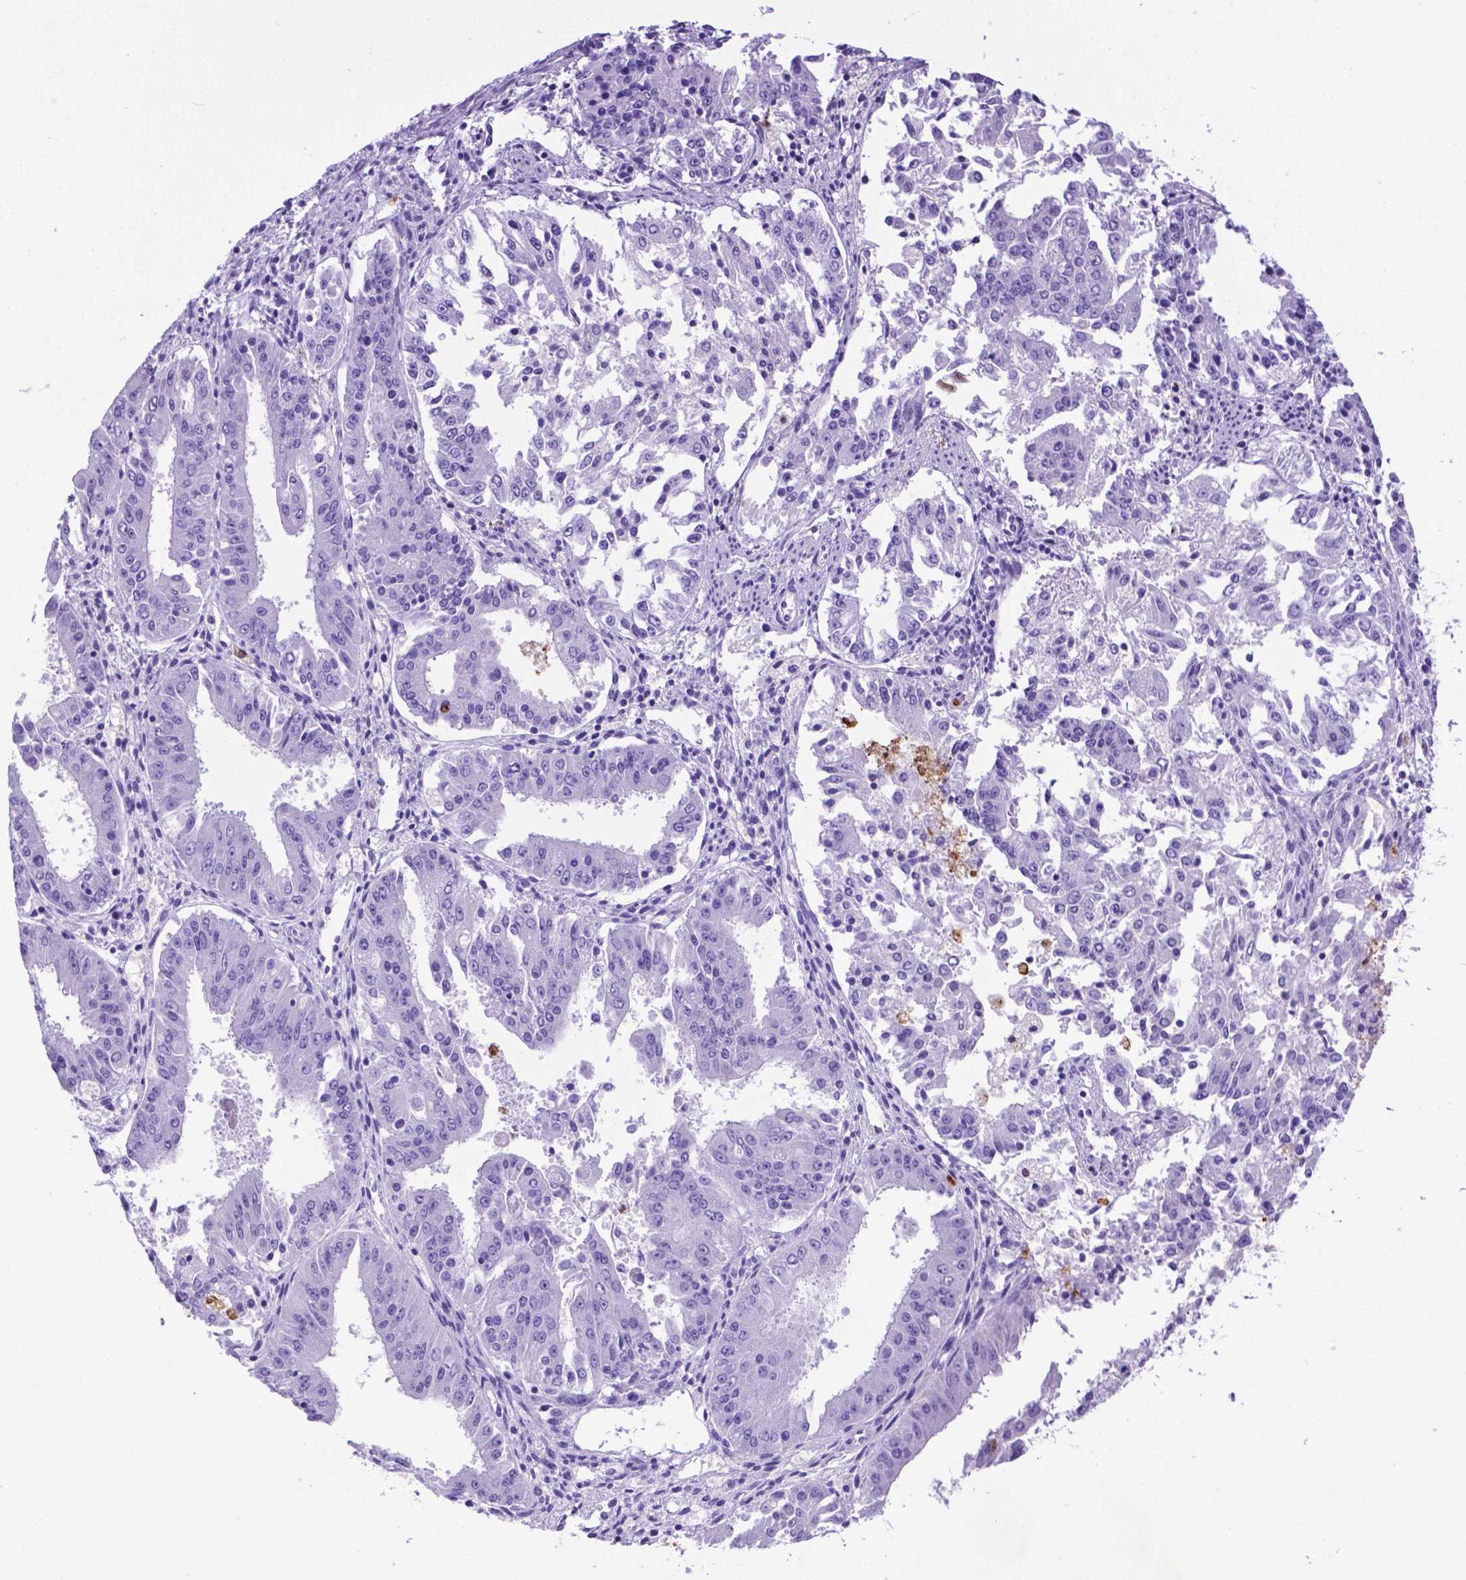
{"staining": {"intensity": "negative", "quantity": "none", "location": "none"}, "tissue": "ovarian cancer", "cell_type": "Tumor cells", "image_type": "cancer", "snomed": [{"axis": "morphology", "description": "Carcinoma, endometroid"}, {"axis": "topography", "description": "Ovary"}], "caption": "An IHC micrograph of endometroid carcinoma (ovarian) is shown. There is no staining in tumor cells of endometroid carcinoma (ovarian).", "gene": "LZTR1", "patient": {"sex": "female", "age": 42}}